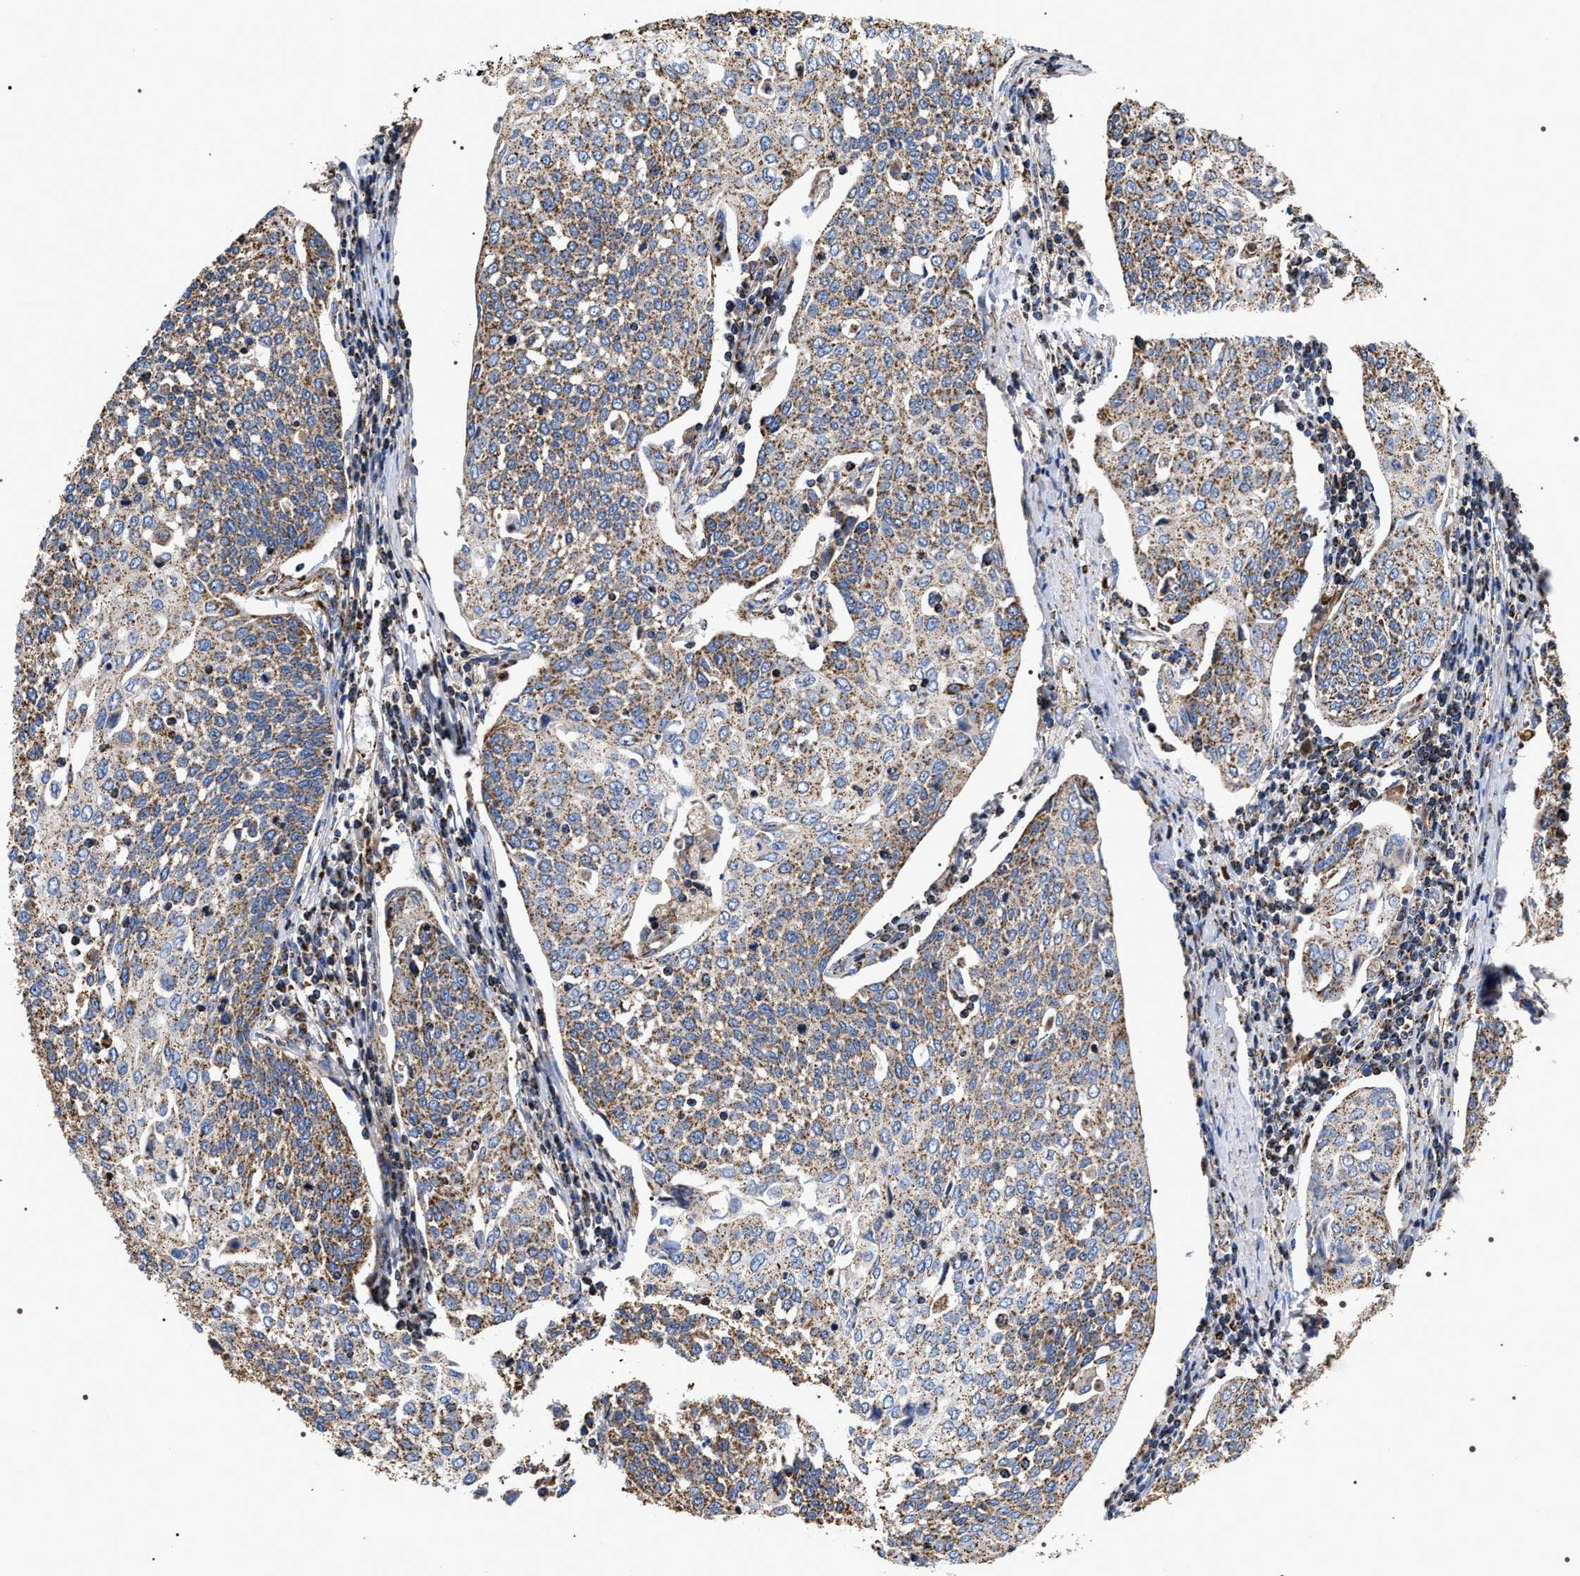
{"staining": {"intensity": "moderate", "quantity": ">75%", "location": "cytoplasmic/membranous"}, "tissue": "cervical cancer", "cell_type": "Tumor cells", "image_type": "cancer", "snomed": [{"axis": "morphology", "description": "Squamous cell carcinoma, NOS"}, {"axis": "topography", "description": "Cervix"}], "caption": "This is a micrograph of IHC staining of cervical squamous cell carcinoma, which shows moderate expression in the cytoplasmic/membranous of tumor cells.", "gene": "COG5", "patient": {"sex": "female", "age": 34}}